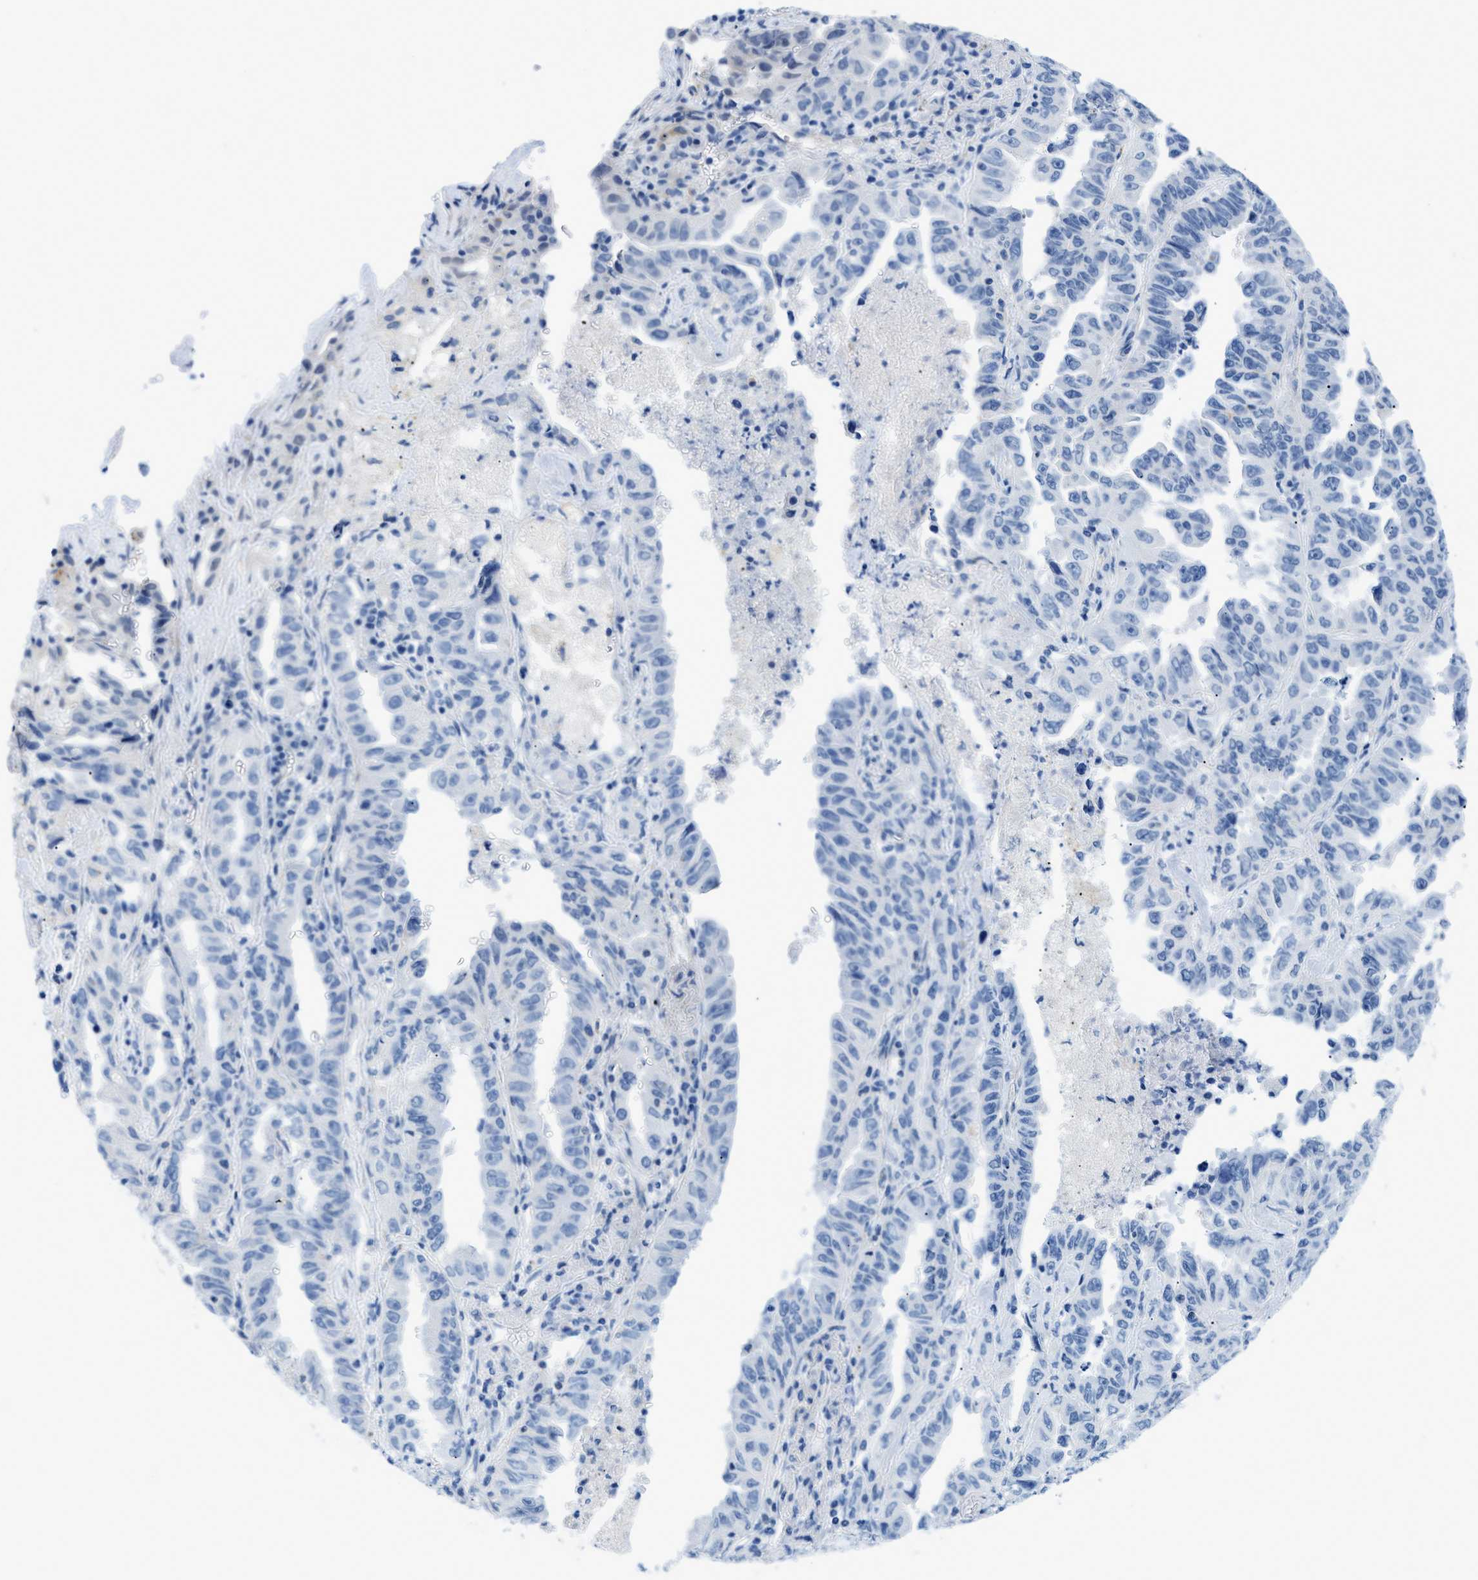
{"staining": {"intensity": "negative", "quantity": "none", "location": "none"}, "tissue": "lung cancer", "cell_type": "Tumor cells", "image_type": "cancer", "snomed": [{"axis": "morphology", "description": "Adenocarcinoma, NOS"}, {"axis": "topography", "description": "Lung"}], "caption": "Image shows no significant protein staining in tumor cells of lung adenocarcinoma.", "gene": "FDCSP", "patient": {"sex": "female", "age": 51}}